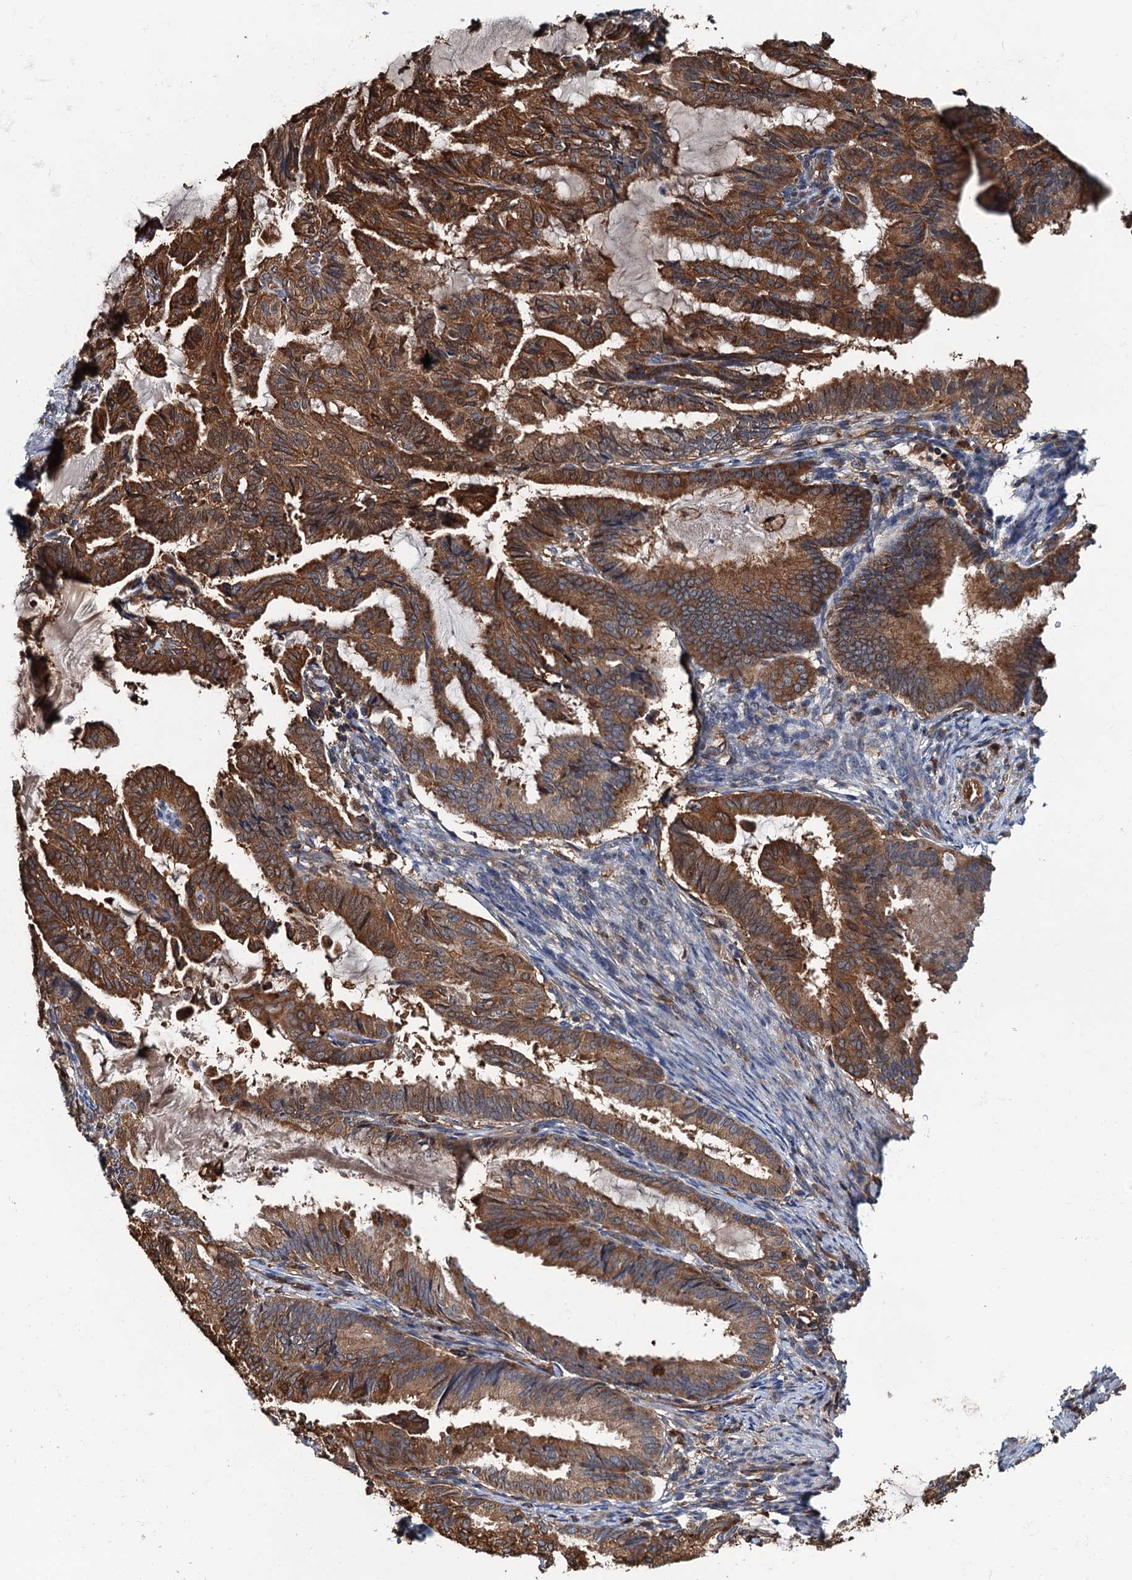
{"staining": {"intensity": "strong", "quantity": ">75%", "location": "cytoplasmic/membranous"}, "tissue": "endometrial cancer", "cell_type": "Tumor cells", "image_type": "cancer", "snomed": [{"axis": "morphology", "description": "Adenocarcinoma, NOS"}, {"axis": "topography", "description": "Endometrium"}], "caption": "The immunohistochemical stain highlights strong cytoplasmic/membranous positivity in tumor cells of endometrial adenocarcinoma tissue. The protein is shown in brown color, while the nuclei are stained blue.", "gene": "USP6NL", "patient": {"sex": "female", "age": 86}}